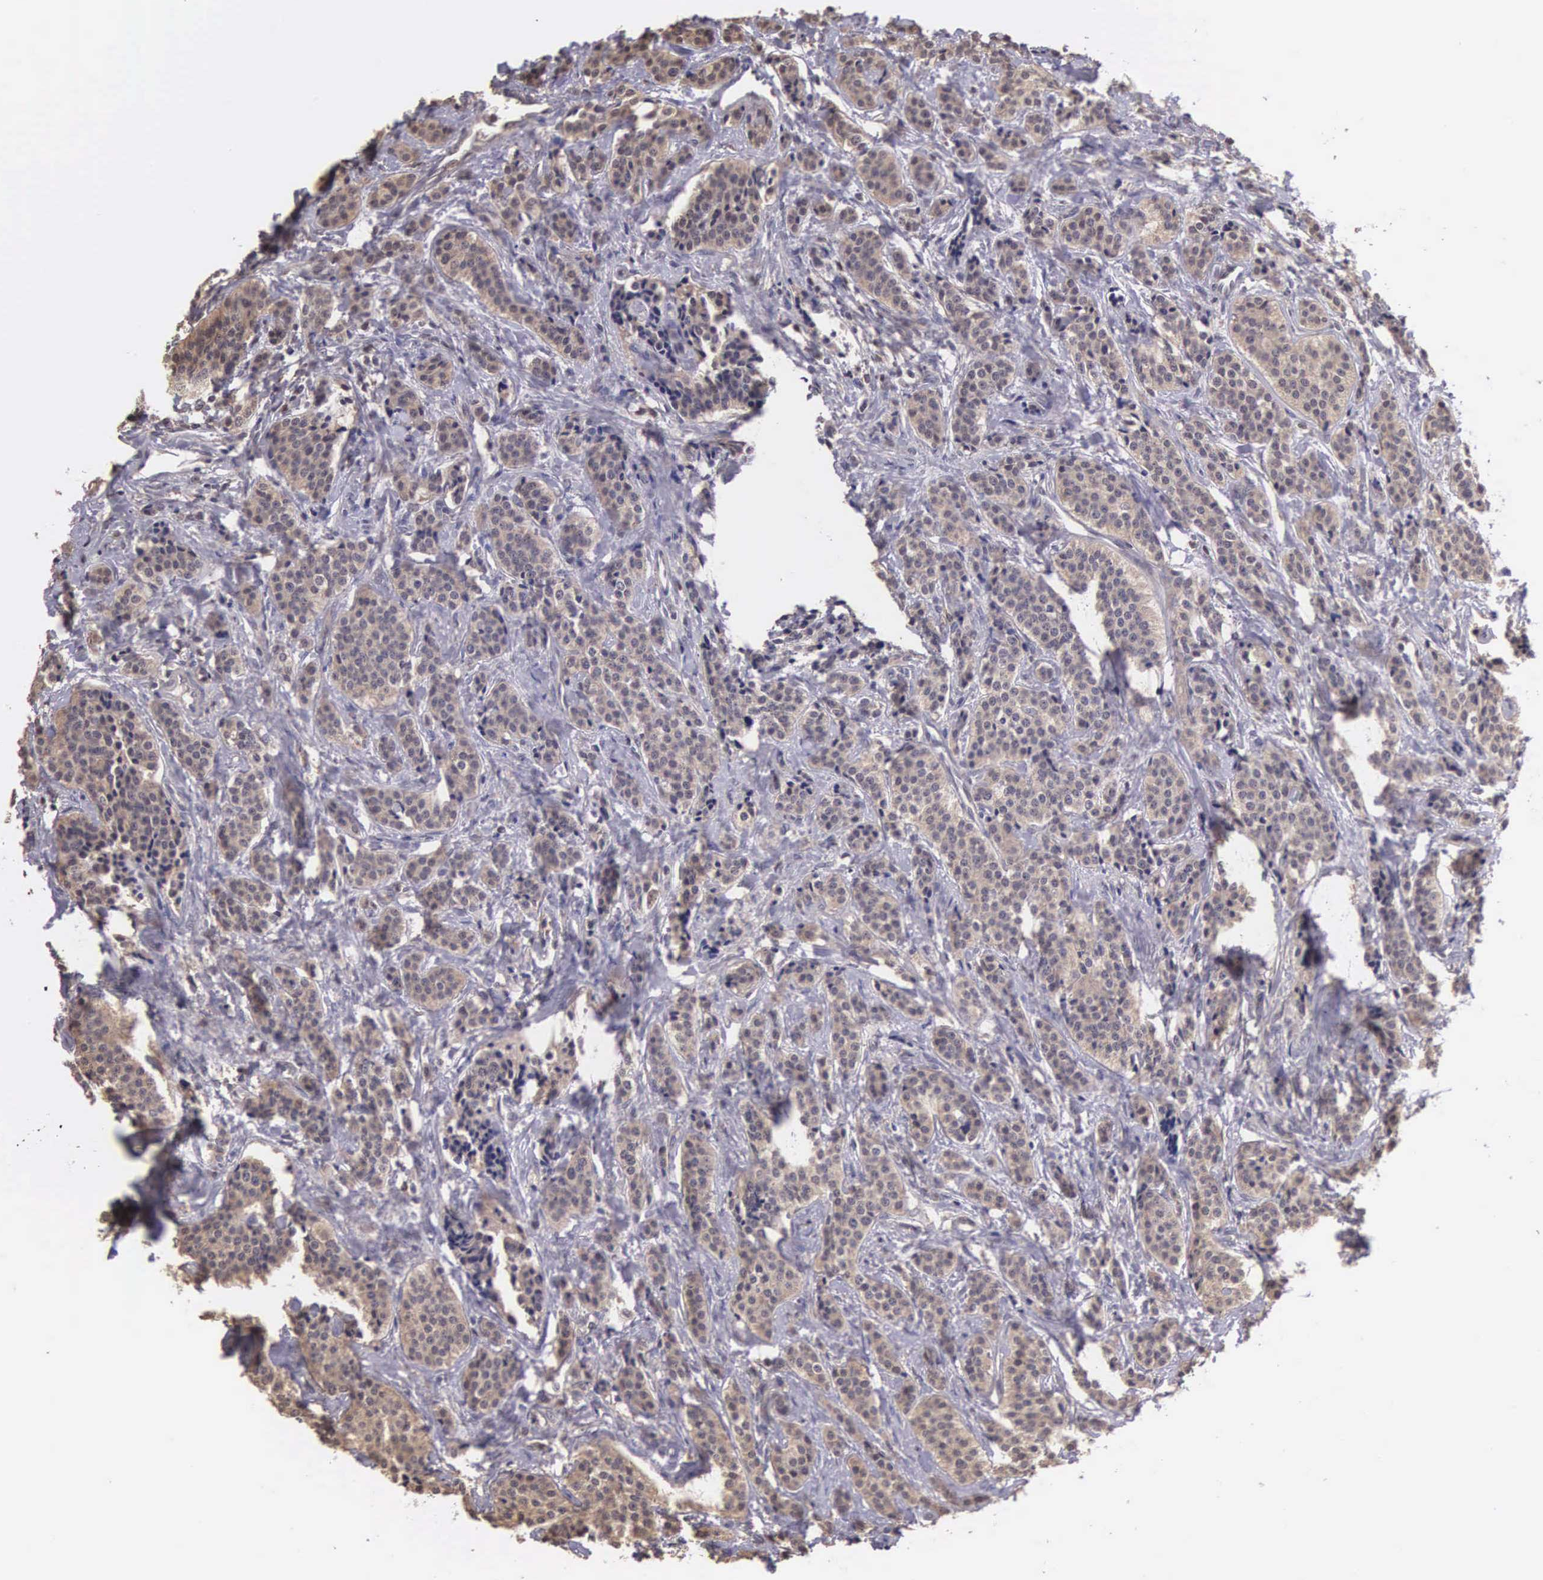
{"staining": {"intensity": "moderate", "quantity": ">75%", "location": "cytoplasmic/membranous"}, "tissue": "carcinoid", "cell_type": "Tumor cells", "image_type": "cancer", "snomed": [{"axis": "morphology", "description": "Carcinoid, malignant, NOS"}, {"axis": "topography", "description": "Small intestine"}], "caption": "A medium amount of moderate cytoplasmic/membranous staining is present in about >75% of tumor cells in malignant carcinoid tissue.", "gene": "CDC45", "patient": {"sex": "male", "age": 63}}